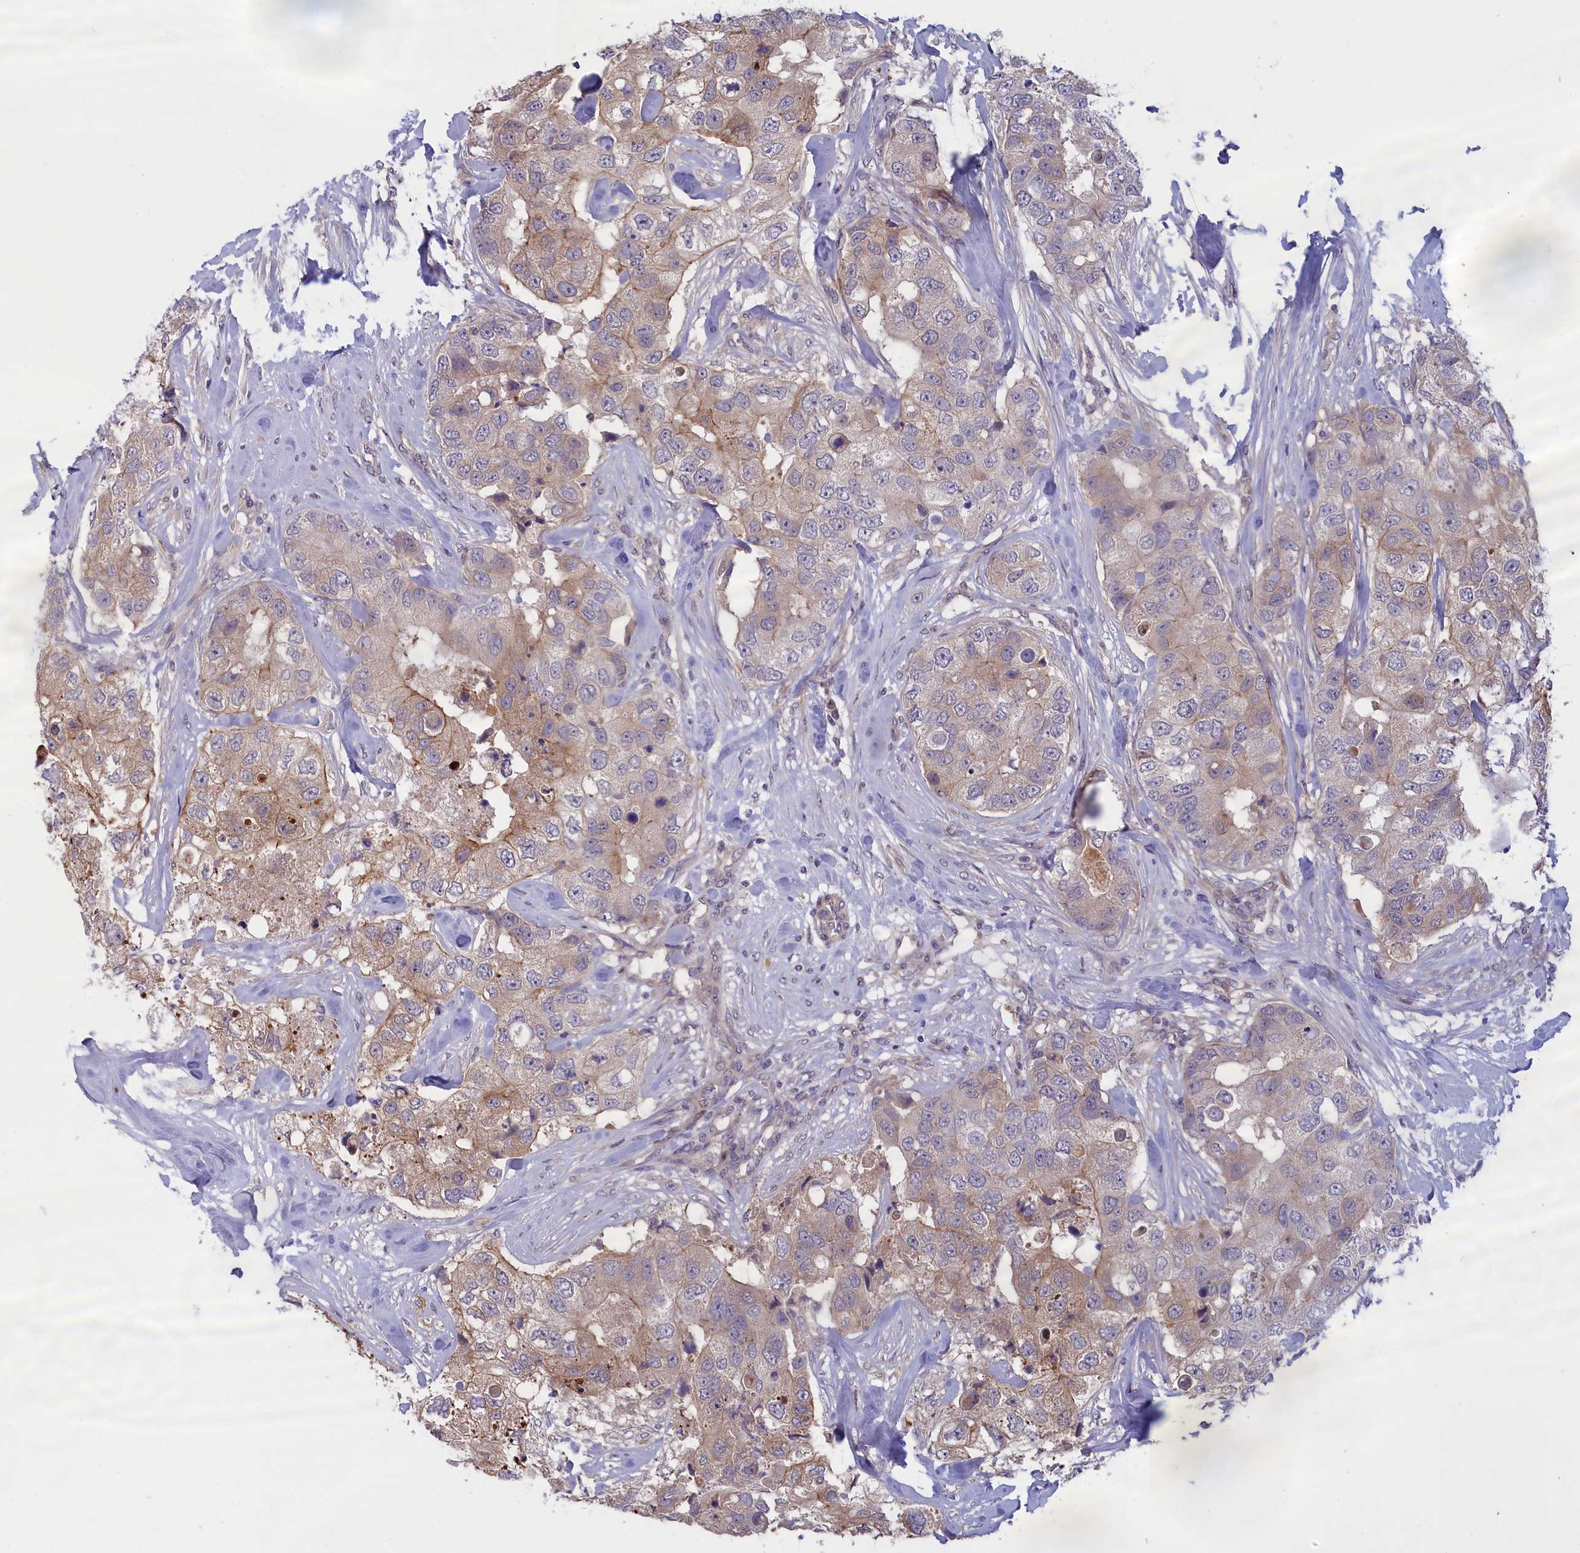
{"staining": {"intensity": "moderate", "quantity": "<25%", "location": "cytoplasmic/membranous"}, "tissue": "breast cancer", "cell_type": "Tumor cells", "image_type": "cancer", "snomed": [{"axis": "morphology", "description": "Duct carcinoma"}, {"axis": "topography", "description": "Breast"}], "caption": "The micrograph reveals immunohistochemical staining of breast cancer. There is moderate cytoplasmic/membranous positivity is seen in approximately <25% of tumor cells.", "gene": "IGFALS", "patient": {"sex": "female", "age": 62}}